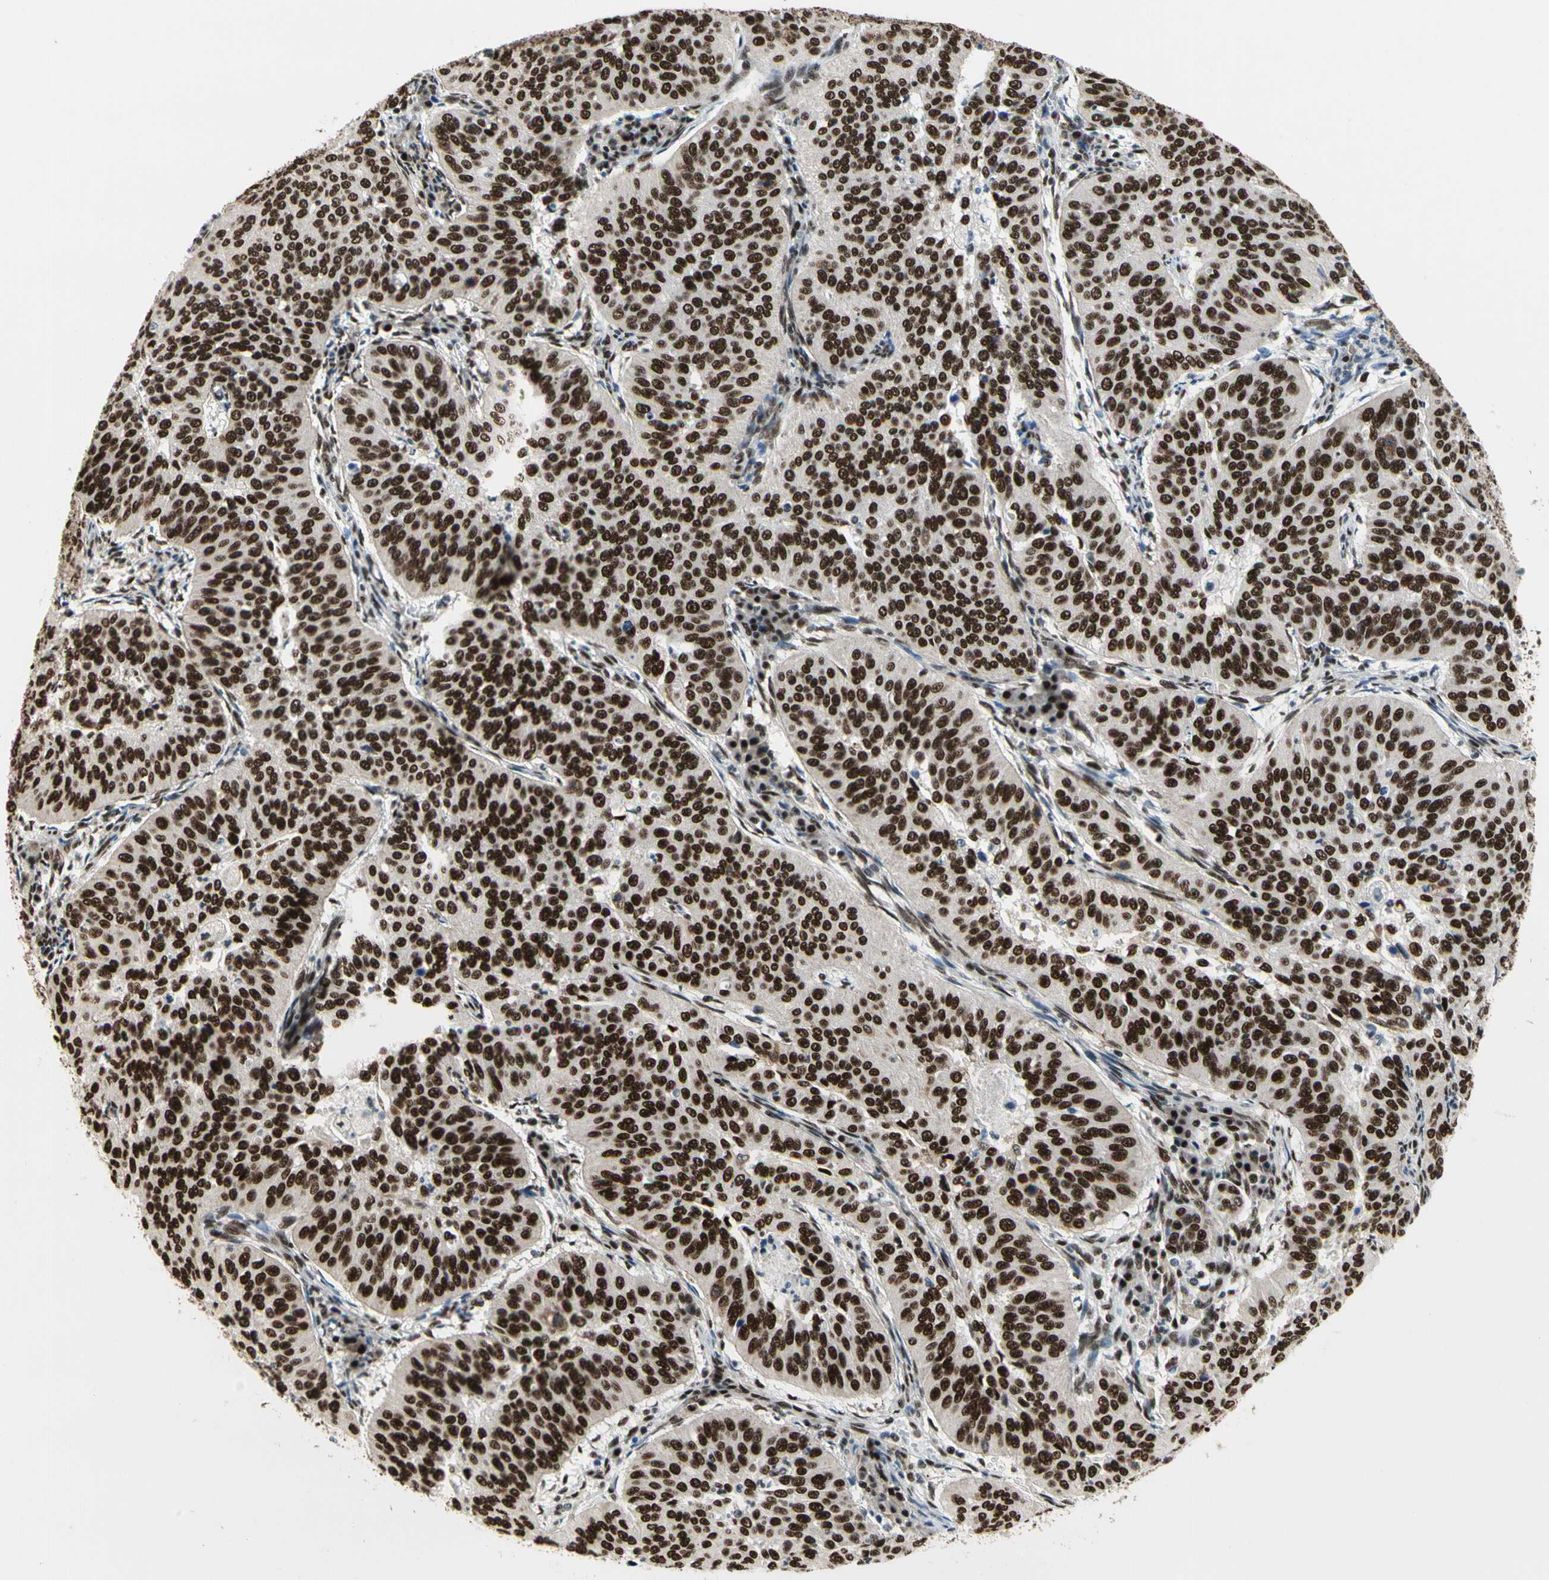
{"staining": {"intensity": "strong", "quantity": ">75%", "location": "nuclear"}, "tissue": "cervical cancer", "cell_type": "Tumor cells", "image_type": "cancer", "snomed": [{"axis": "morphology", "description": "Normal tissue, NOS"}, {"axis": "morphology", "description": "Squamous cell carcinoma, NOS"}, {"axis": "topography", "description": "Cervix"}], "caption": "This histopathology image exhibits immunohistochemistry staining of cervical cancer, with high strong nuclear positivity in about >75% of tumor cells.", "gene": "SRSF11", "patient": {"sex": "female", "age": 39}}